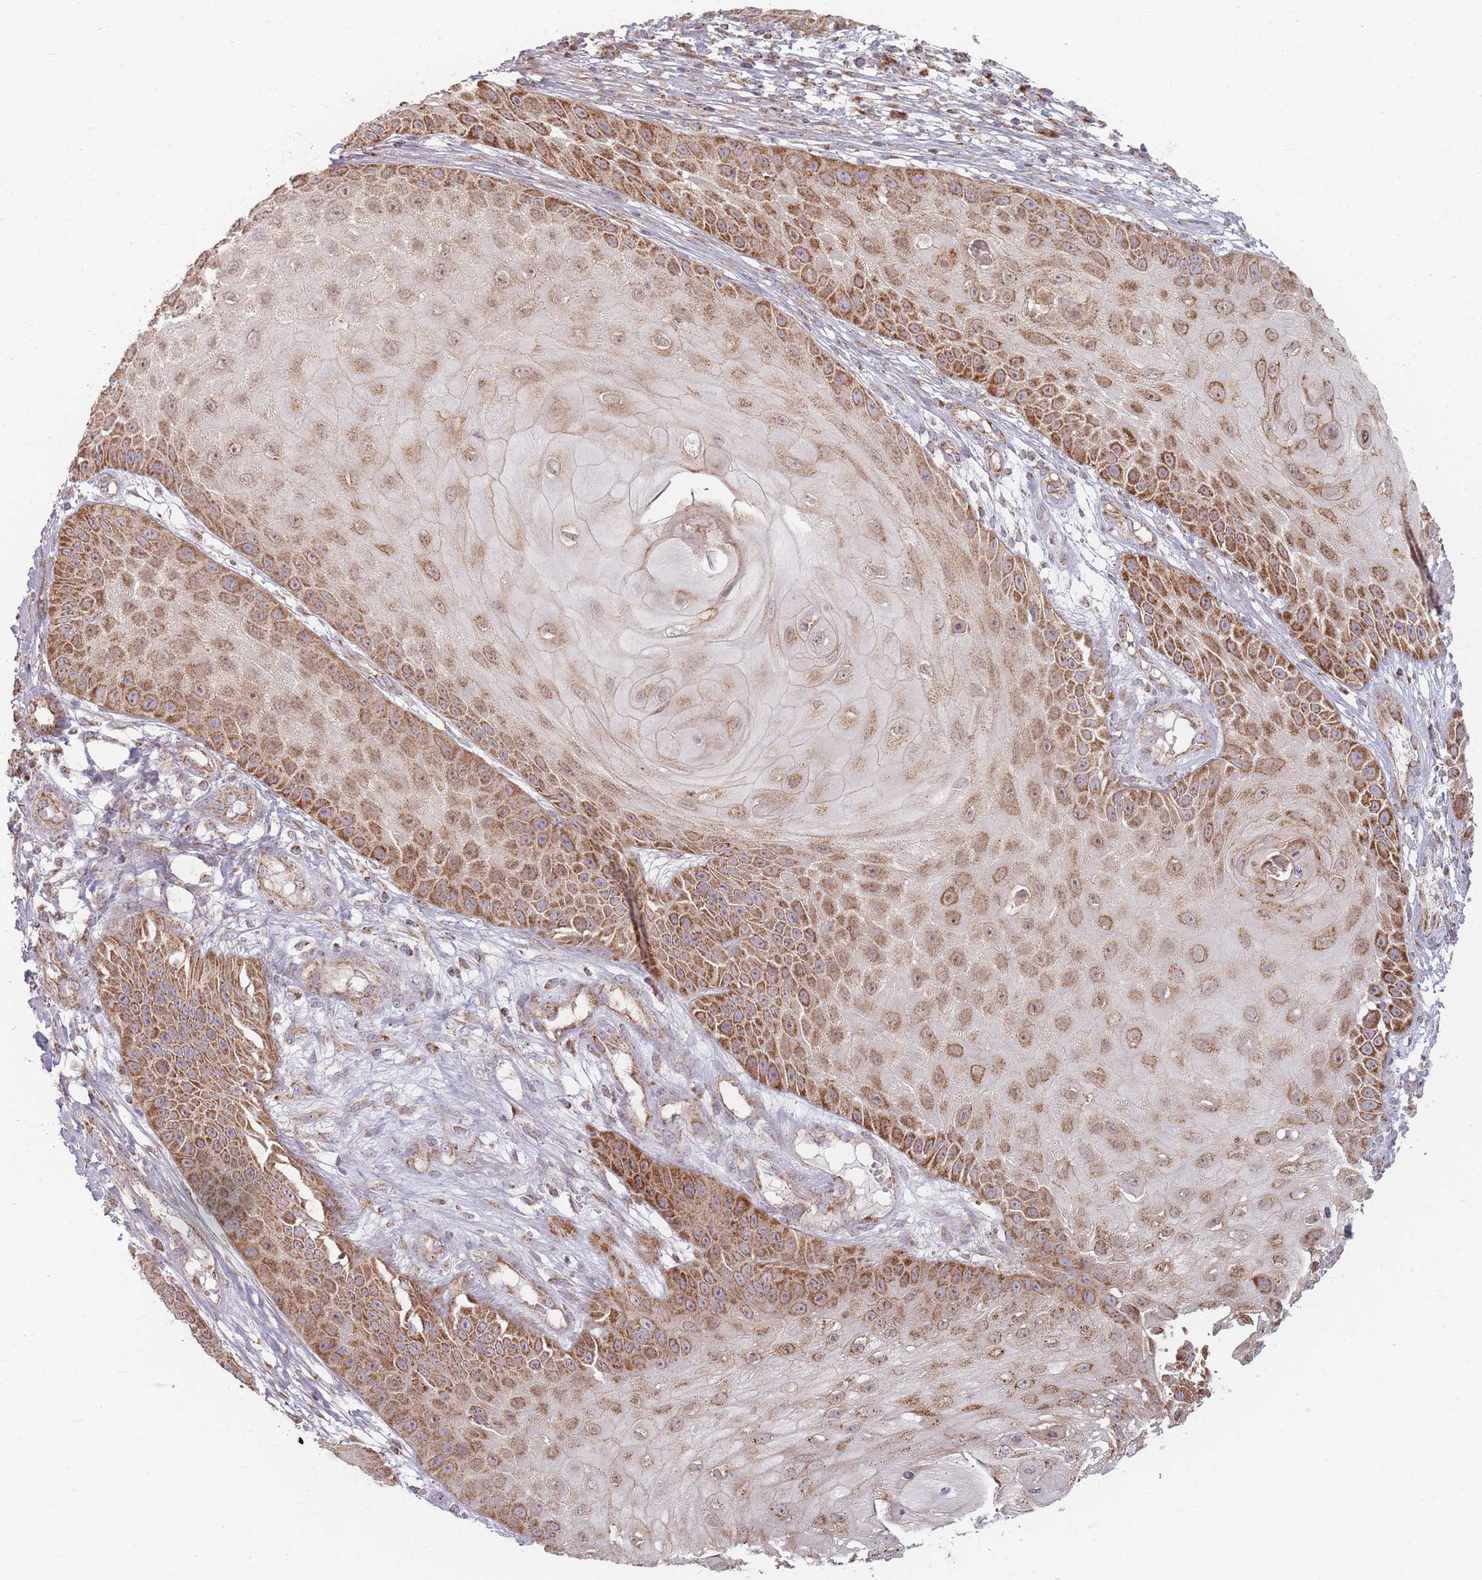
{"staining": {"intensity": "moderate", "quantity": "25%-75%", "location": "cytoplasmic/membranous"}, "tissue": "skin cancer", "cell_type": "Tumor cells", "image_type": "cancer", "snomed": [{"axis": "morphology", "description": "Squamous cell carcinoma, NOS"}, {"axis": "topography", "description": "Skin"}], "caption": "Squamous cell carcinoma (skin) stained for a protein demonstrates moderate cytoplasmic/membranous positivity in tumor cells.", "gene": "ESRP2", "patient": {"sex": "male", "age": 70}}